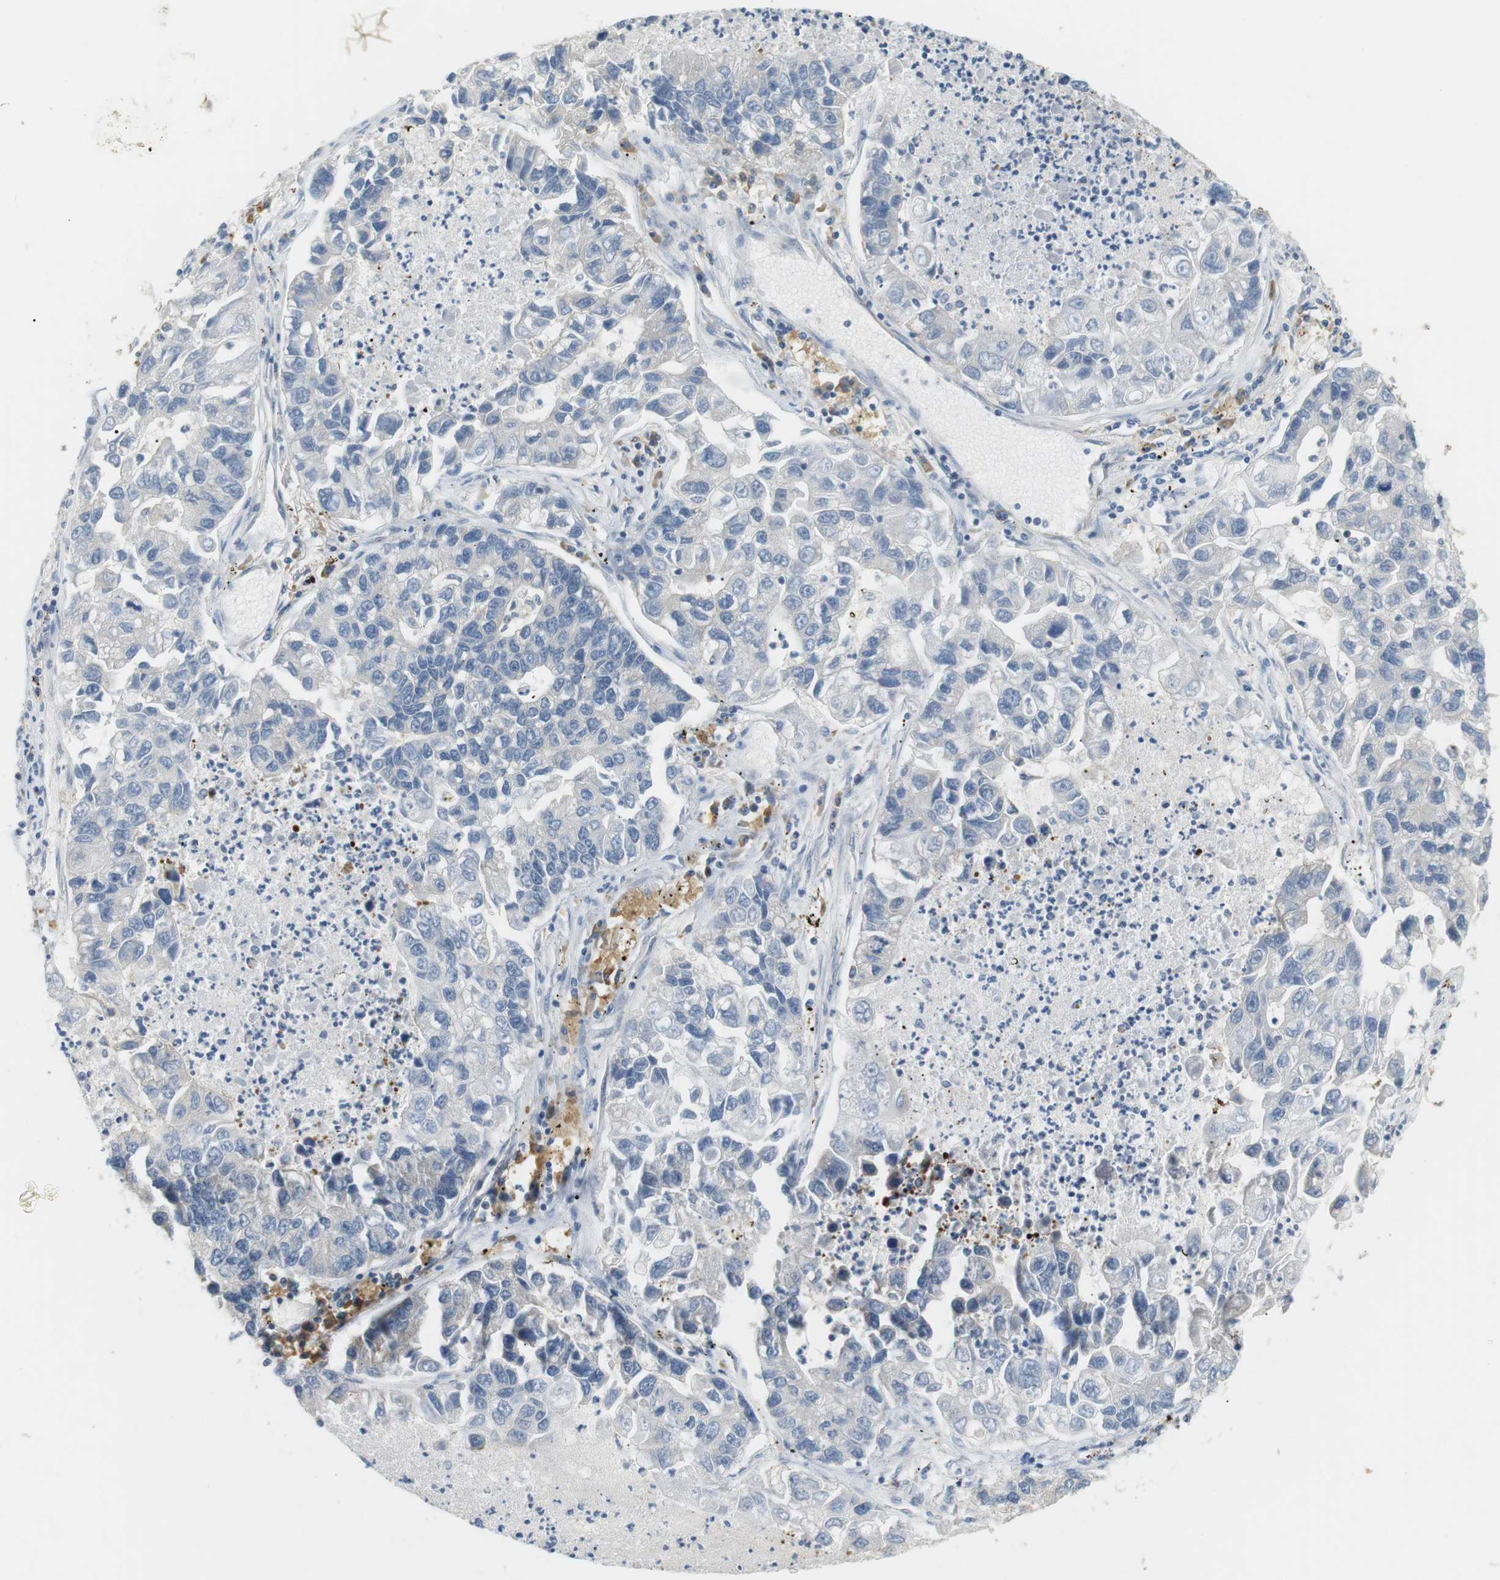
{"staining": {"intensity": "negative", "quantity": "none", "location": "none"}, "tissue": "lung cancer", "cell_type": "Tumor cells", "image_type": "cancer", "snomed": [{"axis": "morphology", "description": "Adenocarcinoma, NOS"}, {"axis": "topography", "description": "Lung"}], "caption": "Immunohistochemical staining of human adenocarcinoma (lung) reveals no significant expression in tumor cells.", "gene": "TMEM200A", "patient": {"sex": "female", "age": 51}}